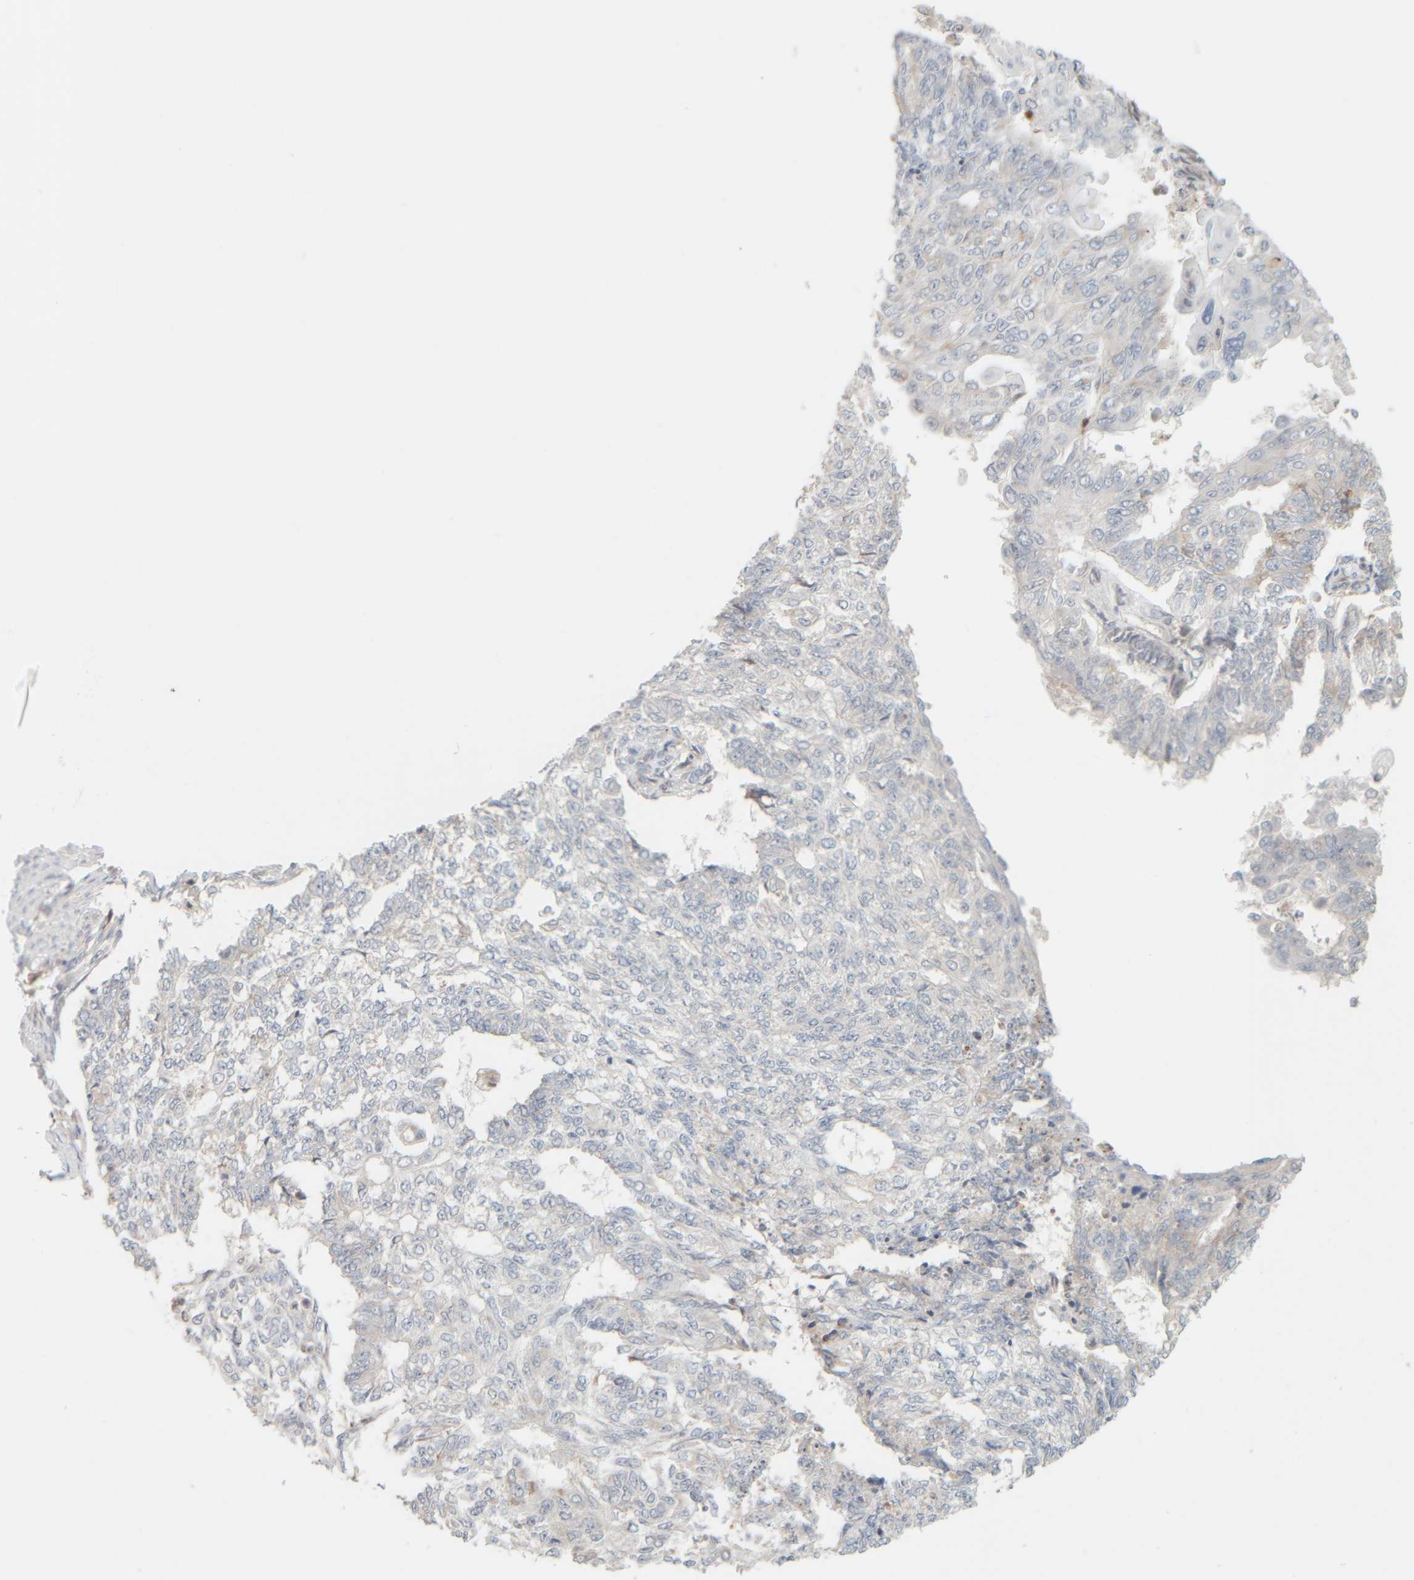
{"staining": {"intensity": "negative", "quantity": "none", "location": "none"}, "tissue": "endometrial cancer", "cell_type": "Tumor cells", "image_type": "cancer", "snomed": [{"axis": "morphology", "description": "Adenocarcinoma, NOS"}, {"axis": "topography", "description": "Endometrium"}], "caption": "An IHC histopathology image of endometrial cancer is shown. There is no staining in tumor cells of endometrial cancer.", "gene": "PTGES3L-AARSD1", "patient": {"sex": "female", "age": 32}}